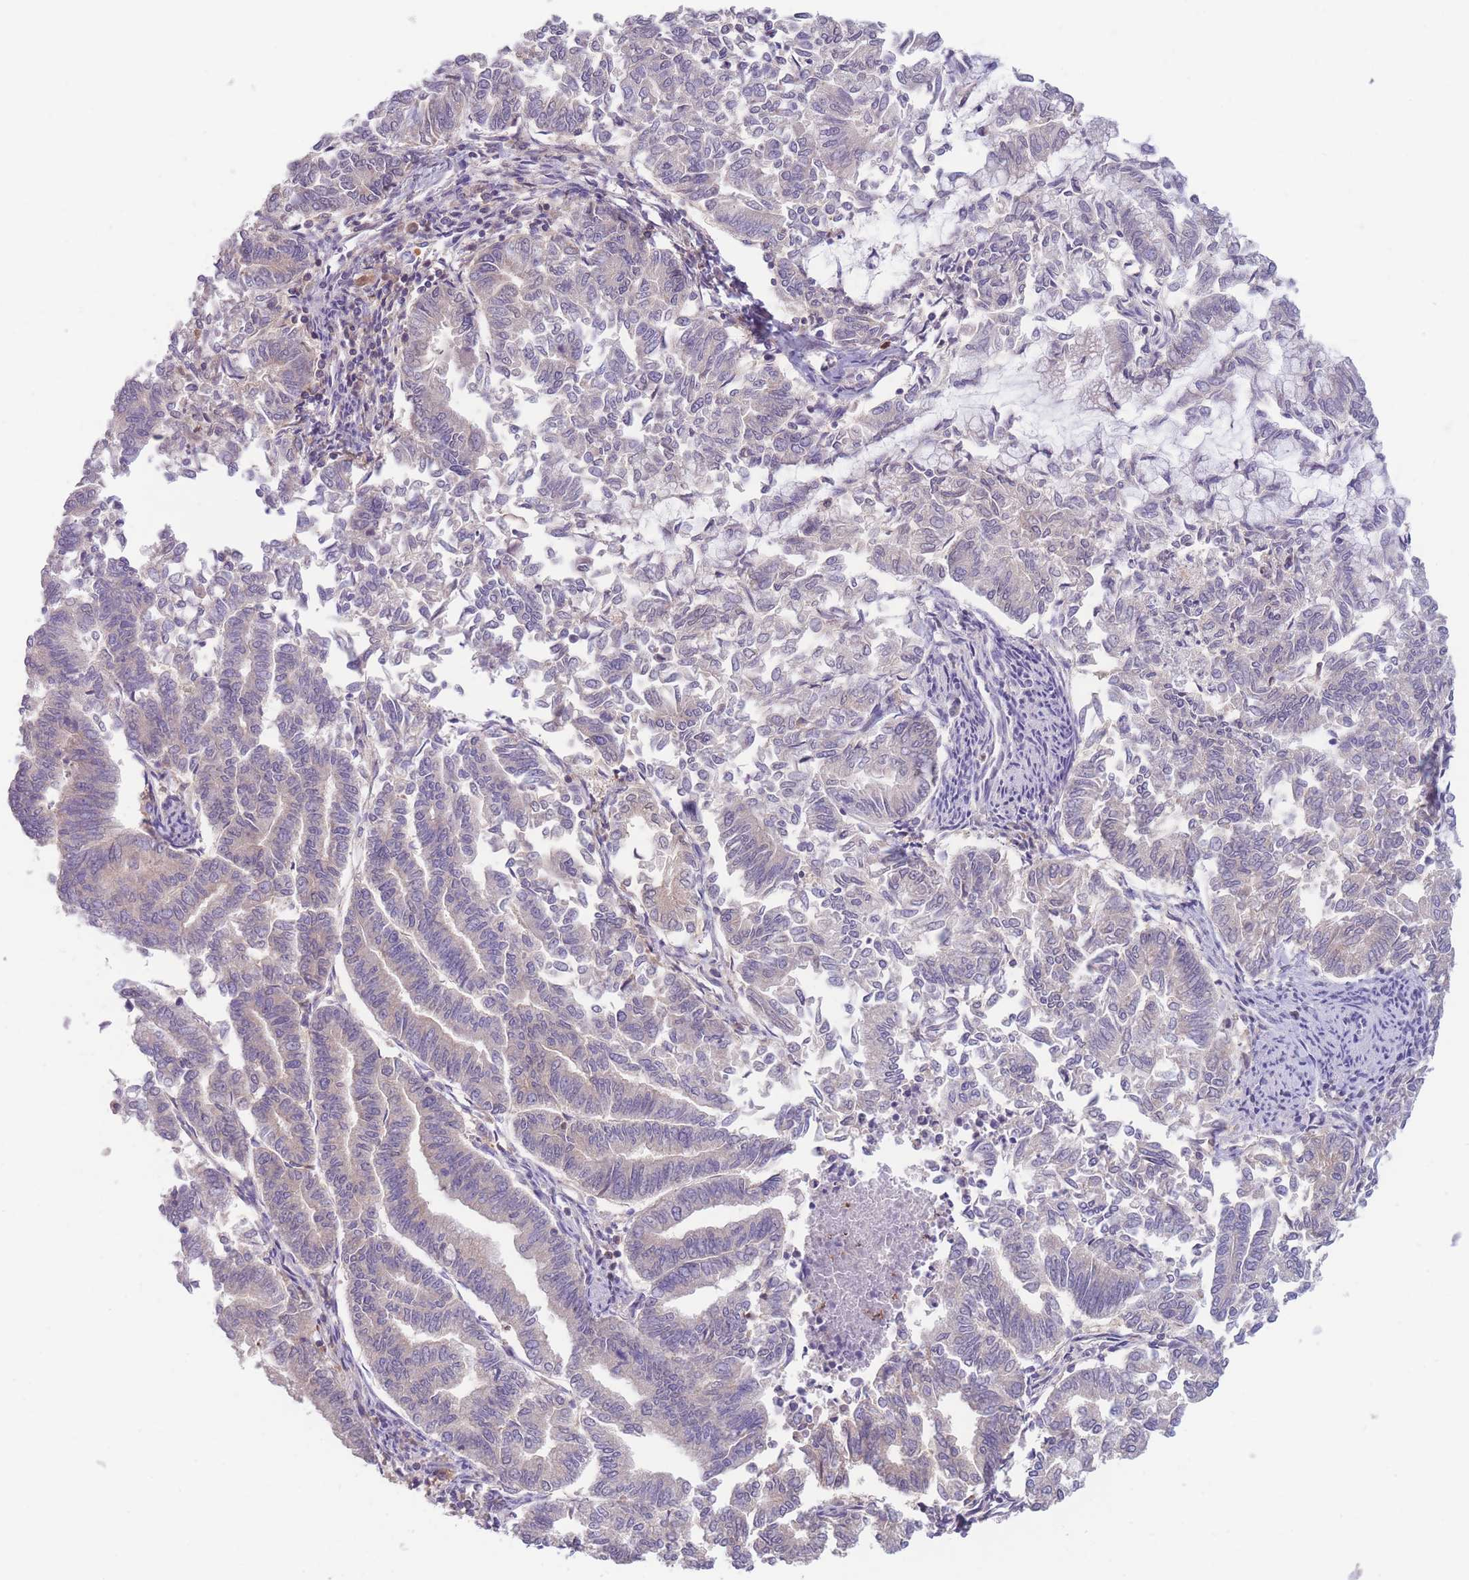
{"staining": {"intensity": "negative", "quantity": "none", "location": "none"}, "tissue": "endometrial cancer", "cell_type": "Tumor cells", "image_type": "cancer", "snomed": [{"axis": "morphology", "description": "Adenocarcinoma, NOS"}, {"axis": "topography", "description": "Endometrium"}], "caption": "This is an immunohistochemistry (IHC) image of human endometrial cancer. There is no positivity in tumor cells.", "gene": "ST3GAL4", "patient": {"sex": "female", "age": 79}}